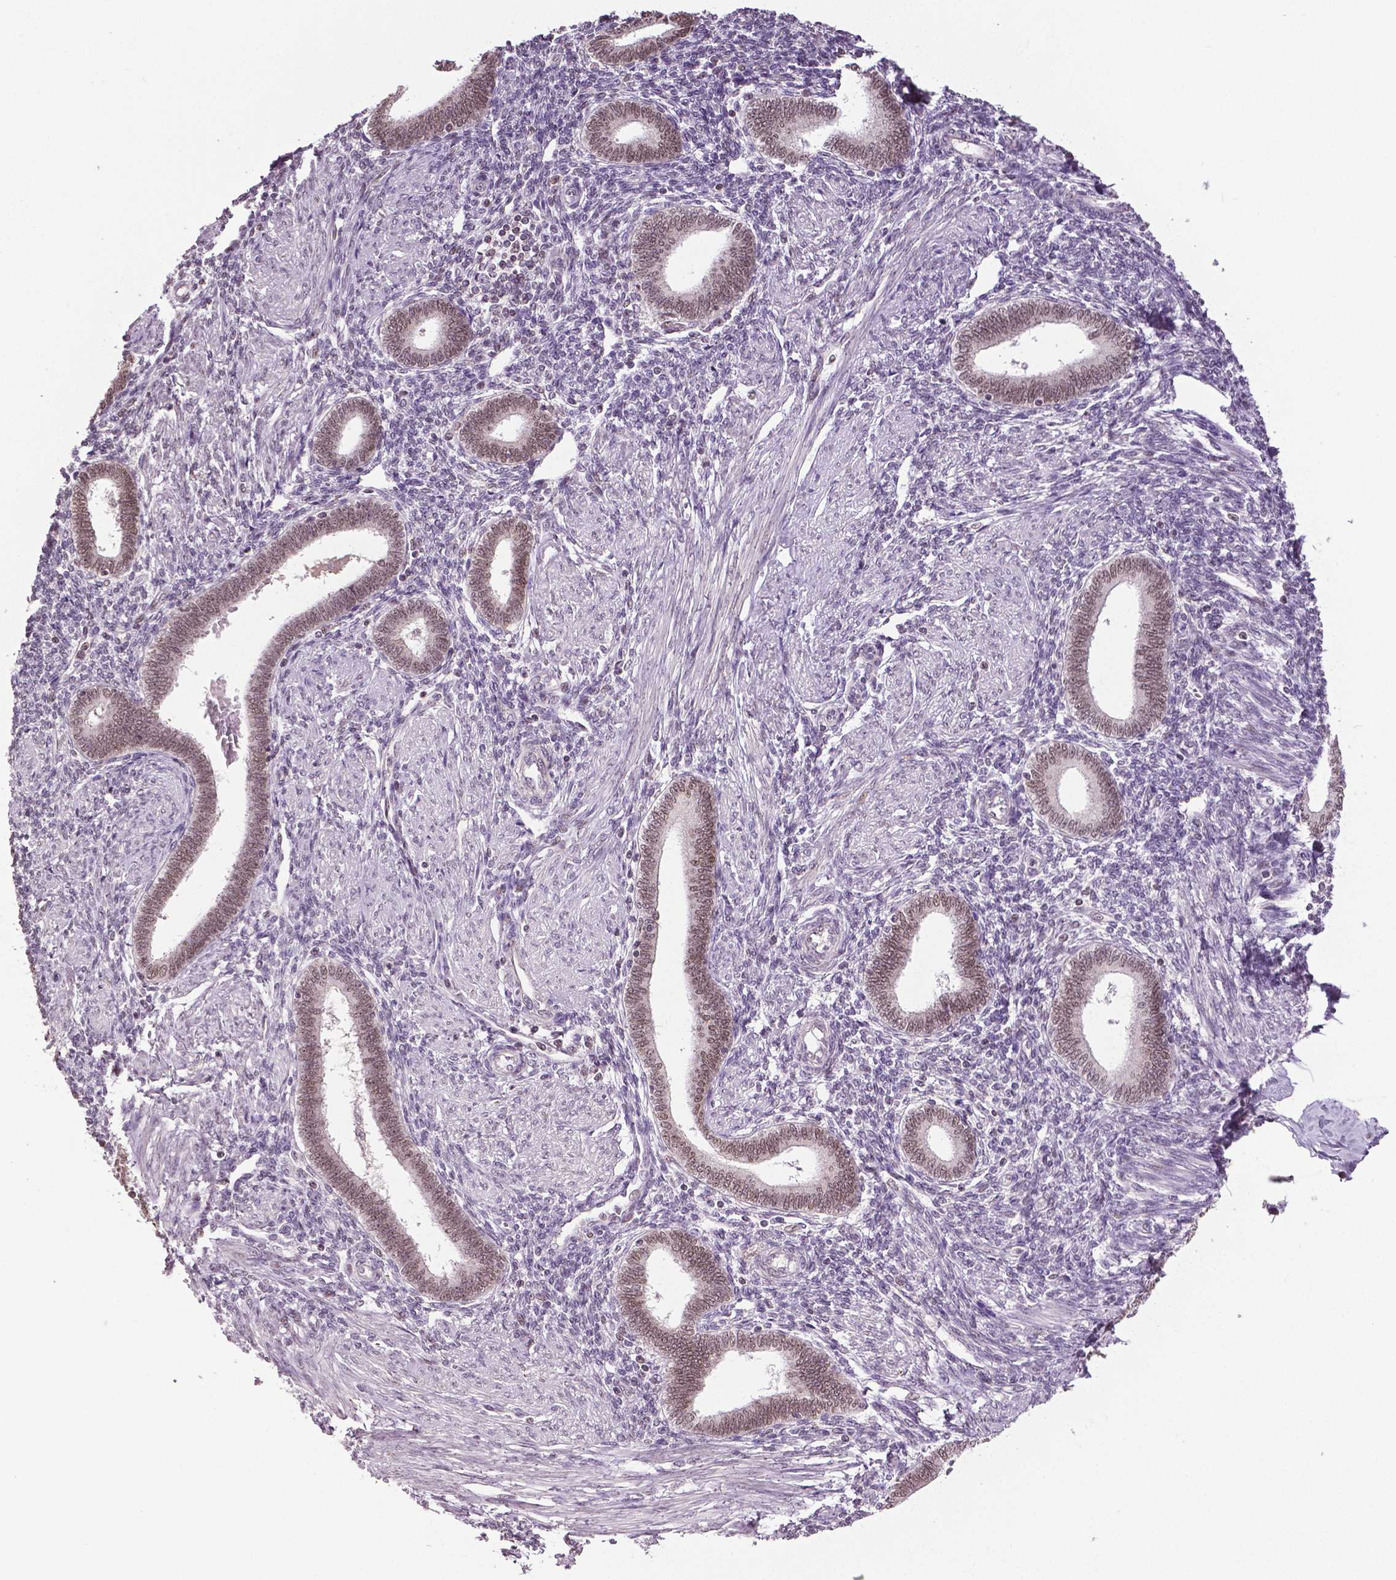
{"staining": {"intensity": "negative", "quantity": "none", "location": "none"}, "tissue": "endometrium", "cell_type": "Cells in endometrial stroma", "image_type": "normal", "snomed": [{"axis": "morphology", "description": "Normal tissue, NOS"}, {"axis": "topography", "description": "Endometrium"}], "caption": "Cells in endometrial stroma show no significant protein expression in normal endometrium.", "gene": "DLX5", "patient": {"sex": "female", "age": 42}}